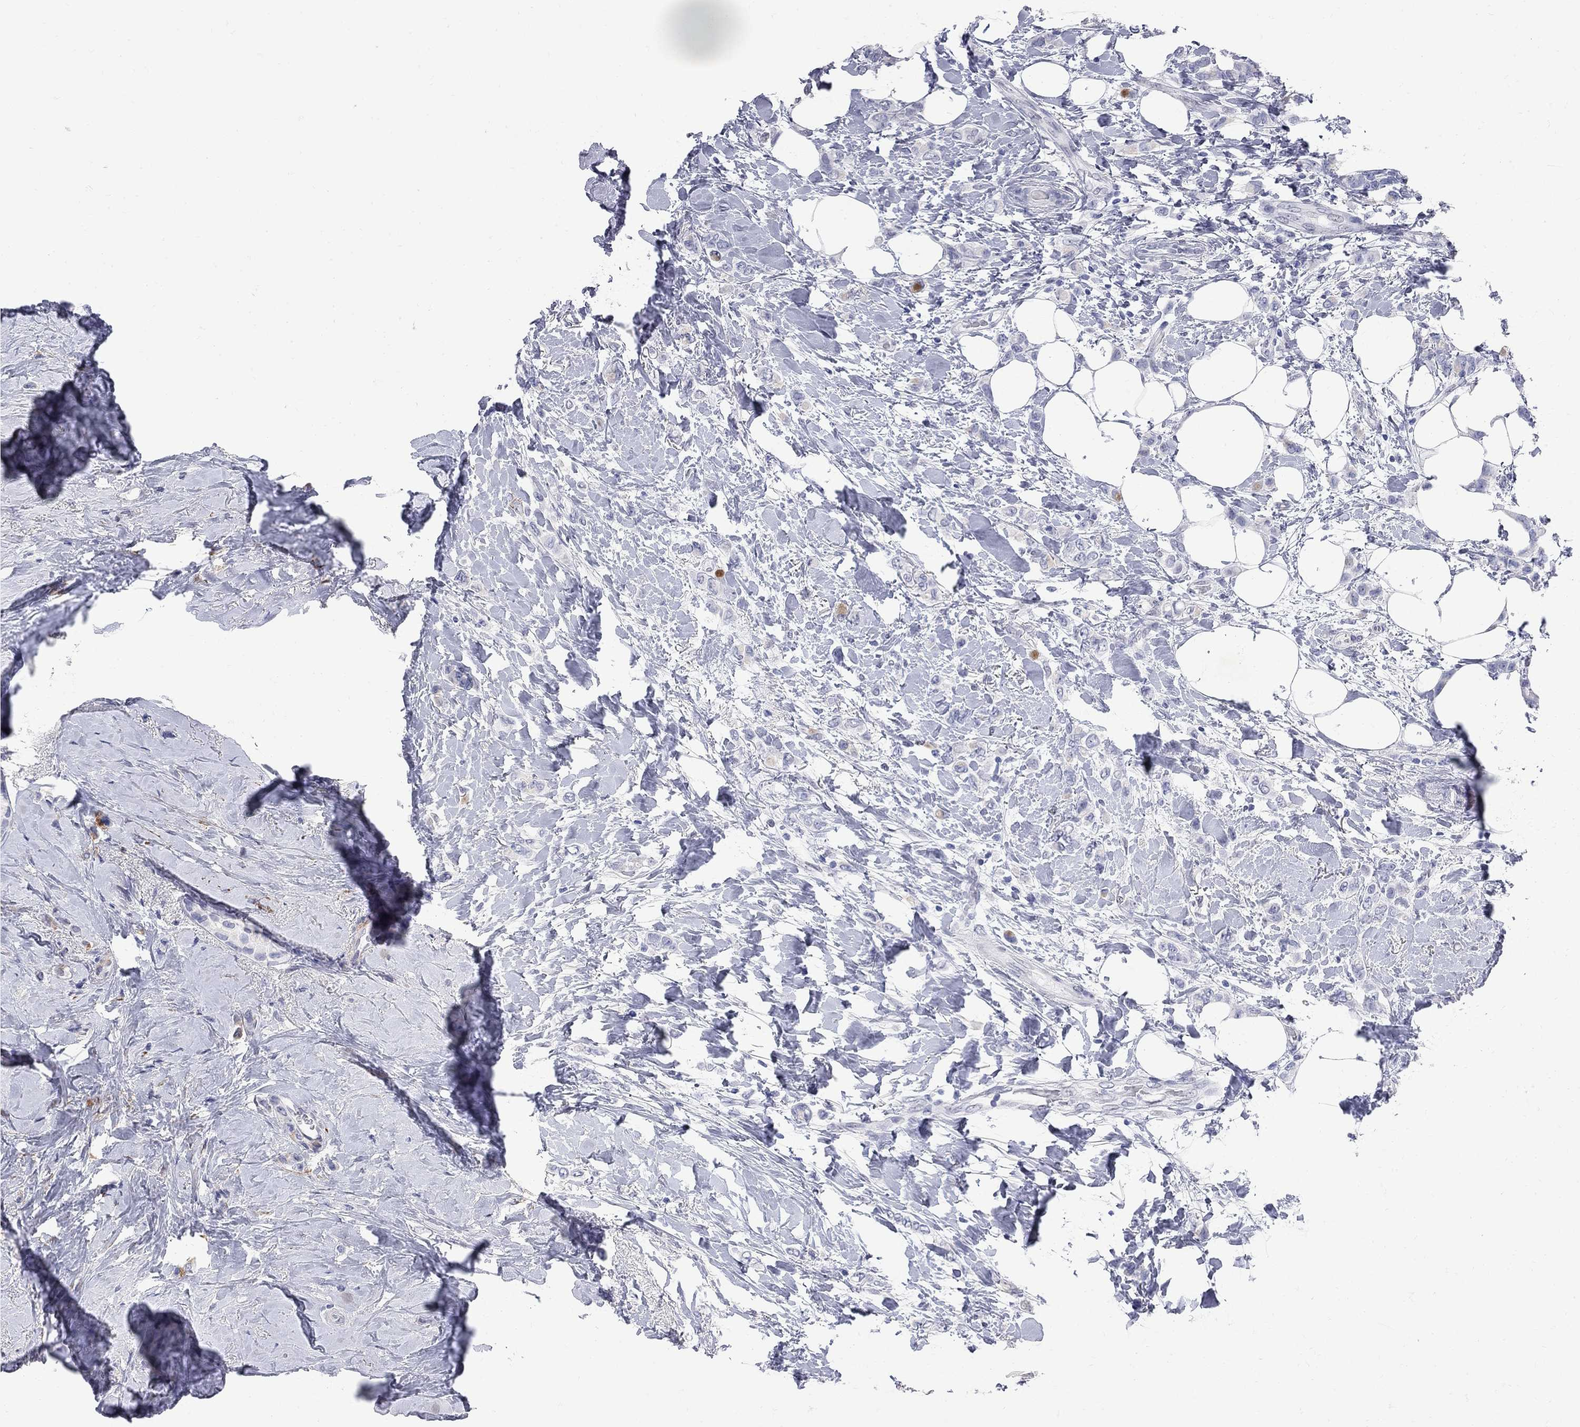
{"staining": {"intensity": "negative", "quantity": "none", "location": "none"}, "tissue": "breast cancer", "cell_type": "Tumor cells", "image_type": "cancer", "snomed": [{"axis": "morphology", "description": "Lobular carcinoma"}, {"axis": "topography", "description": "Breast"}], "caption": "DAB immunohistochemical staining of breast cancer (lobular carcinoma) demonstrates no significant positivity in tumor cells.", "gene": "BPIFB1", "patient": {"sex": "female", "age": 66}}